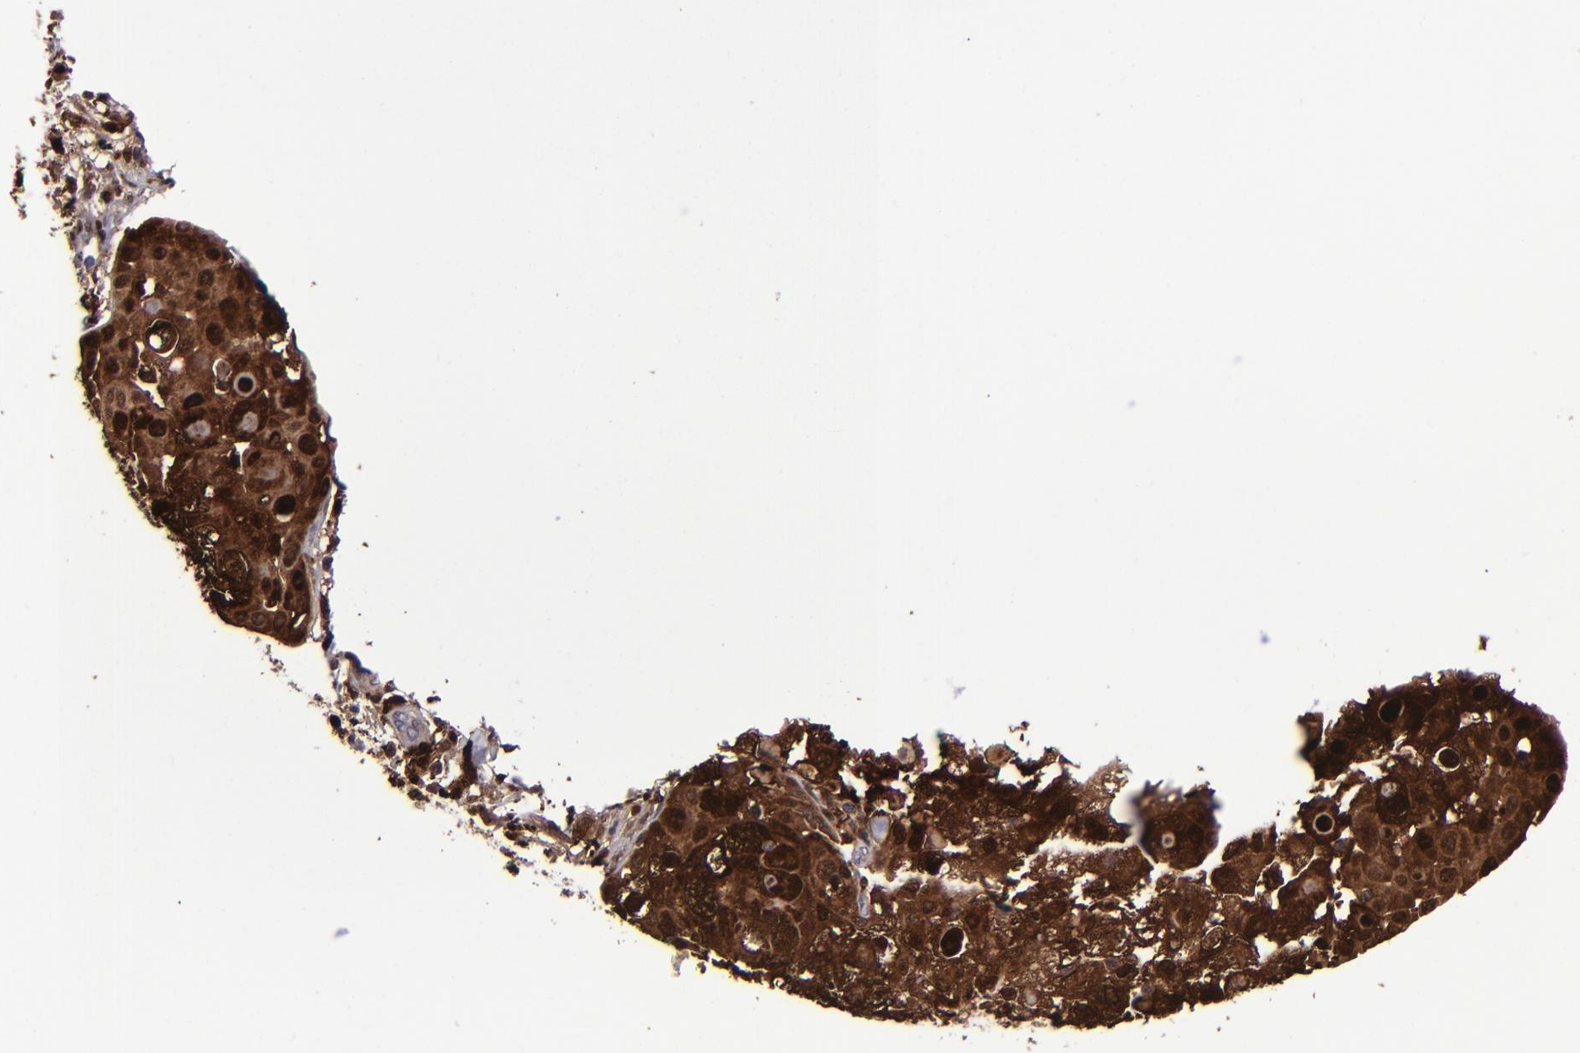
{"staining": {"intensity": "strong", "quantity": ">75%", "location": "cytoplasmic/membranous,nuclear"}, "tissue": "skin cancer", "cell_type": "Tumor cells", "image_type": "cancer", "snomed": [{"axis": "morphology", "description": "Squamous cell carcinoma, NOS"}, {"axis": "topography", "description": "Skin"}], "caption": "Immunohistochemistry (IHC) image of neoplastic tissue: human skin cancer (squamous cell carcinoma) stained using immunohistochemistry (IHC) displays high levels of strong protein expression localized specifically in the cytoplasmic/membranous and nuclear of tumor cells, appearing as a cytoplasmic/membranous and nuclear brown color.", "gene": "TYMP", "patient": {"sex": "female", "age": 57}}